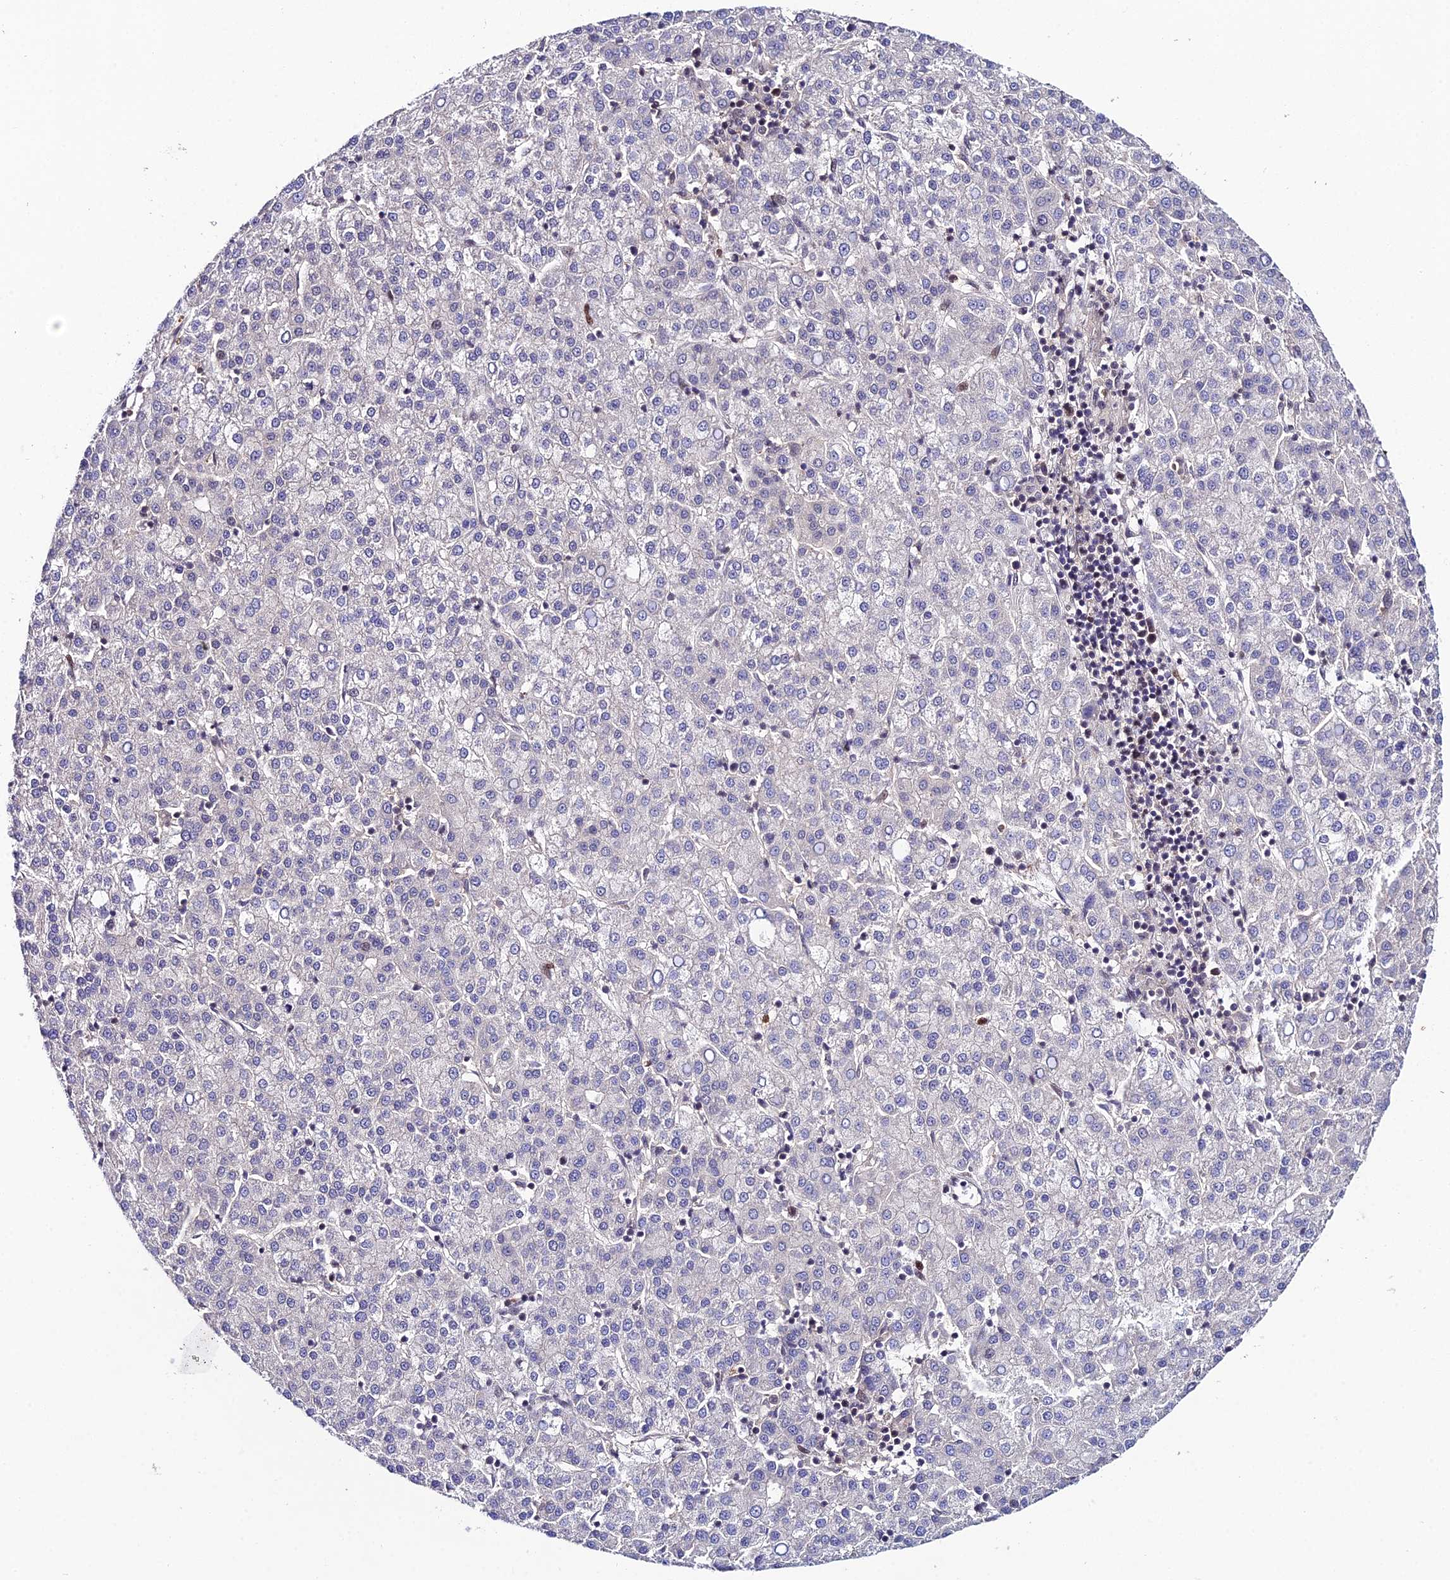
{"staining": {"intensity": "negative", "quantity": "none", "location": "none"}, "tissue": "liver cancer", "cell_type": "Tumor cells", "image_type": "cancer", "snomed": [{"axis": "morphology", "description": "Carcinoma, Hepatocellular, NOS"}, {"axis": "topography", "description": "Liver"}], "caption": "High magnification brightfield microscopy of liver hepatocellular carcinoma stained with DAB (brown) and counterstained with hematoxylin (blue): tumor cells show no significant staining.", "gene": "SYT15", "patient": {"sex": "female", "age": 58}}